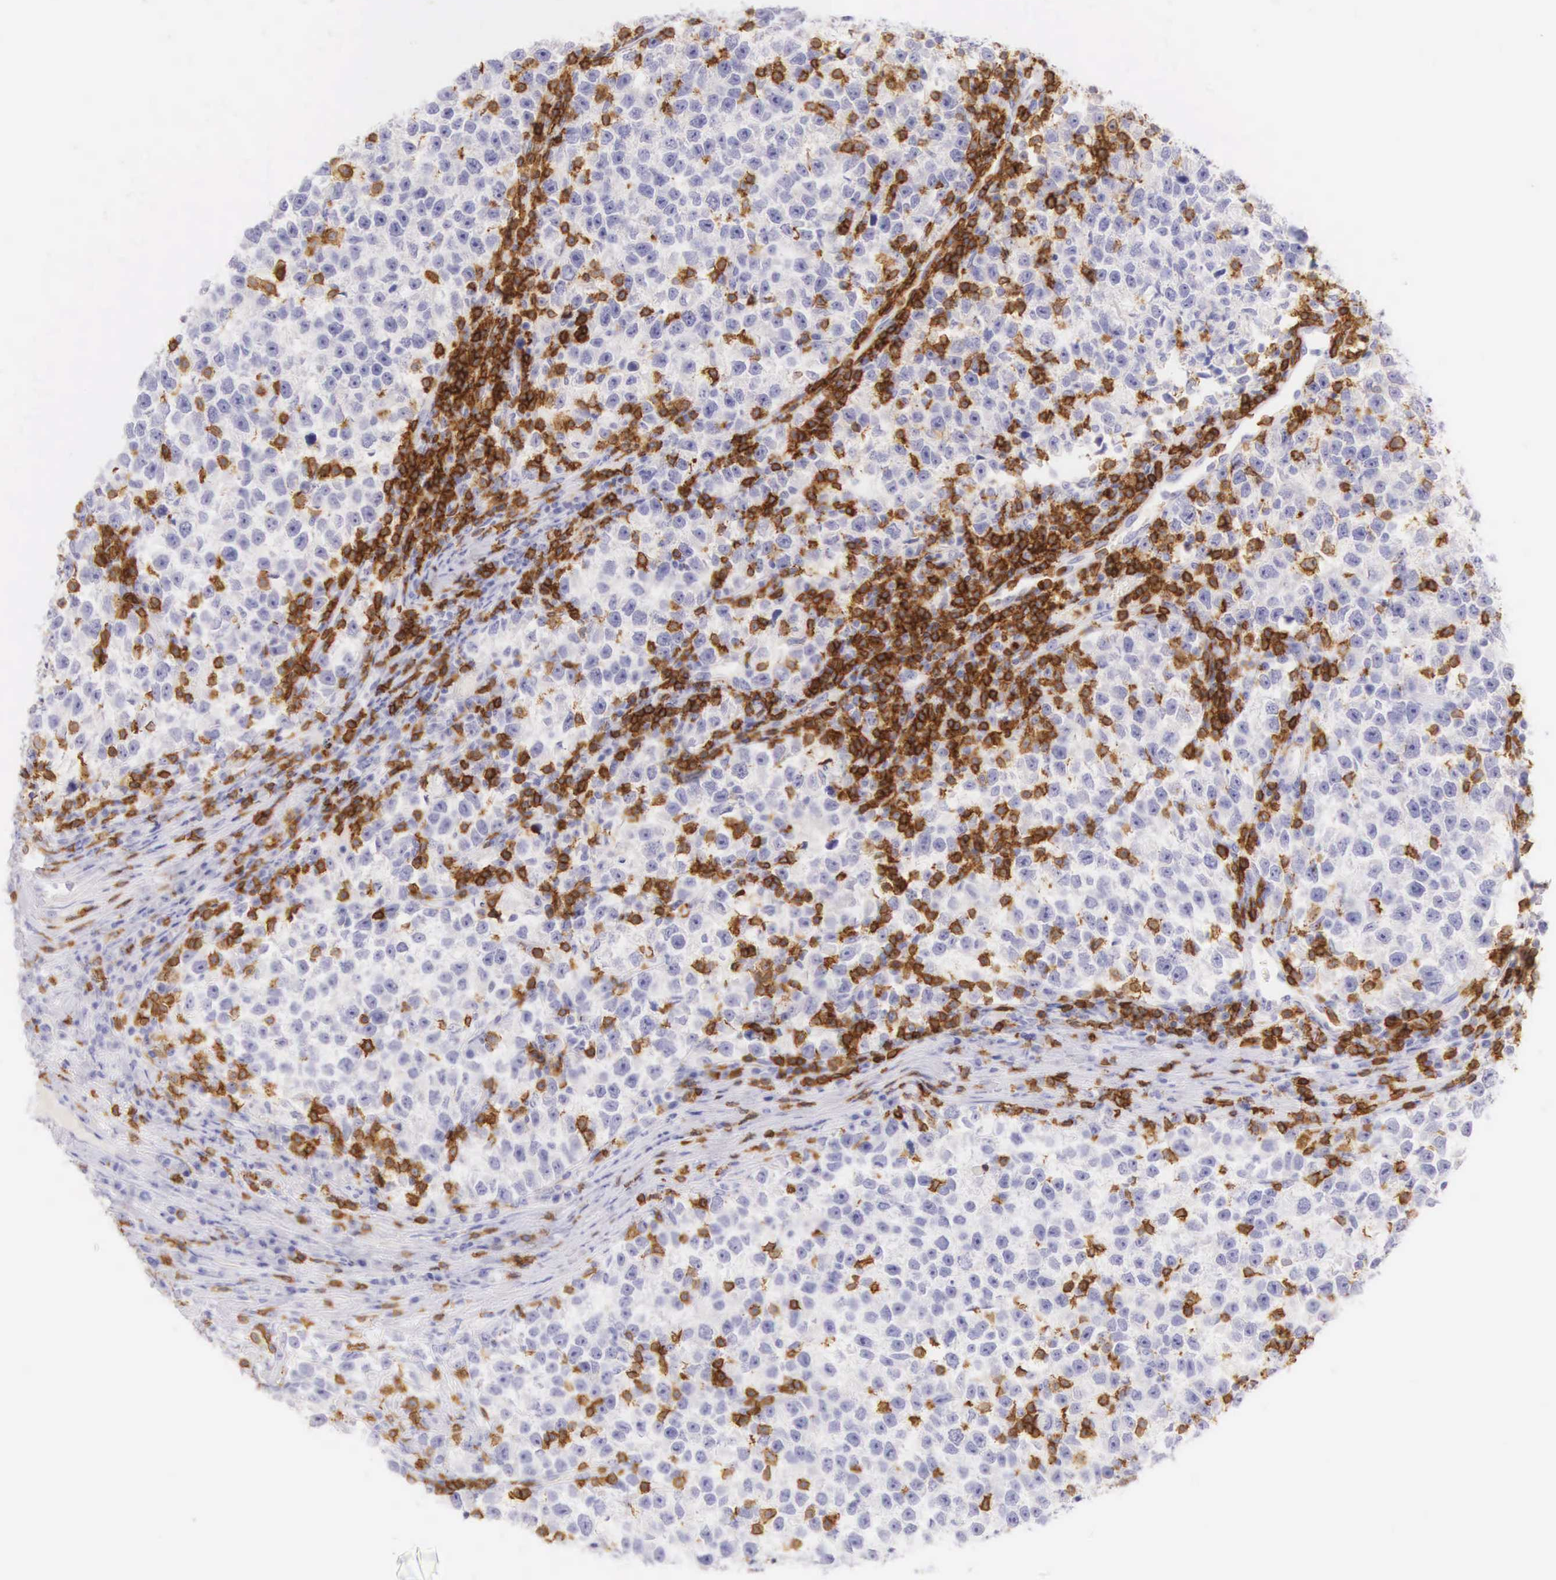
{"staining": {"intensity": "negative", "quantity": "none", "location": "none"}, "tissue": "testis cancer", "cell_type": "Tumor cells", "image_type": "cancer", "snomed": [{"axis": "morphology", "description": "Seminoma, NOS"}, {"axis": "topography", "description": "Testis"}], "caption": "The micrograph exhibits no significant positivity in tumor cells of seminoma (testis).", "gene": "CD3E", "patient": {"sex": "male", "age": 43}}